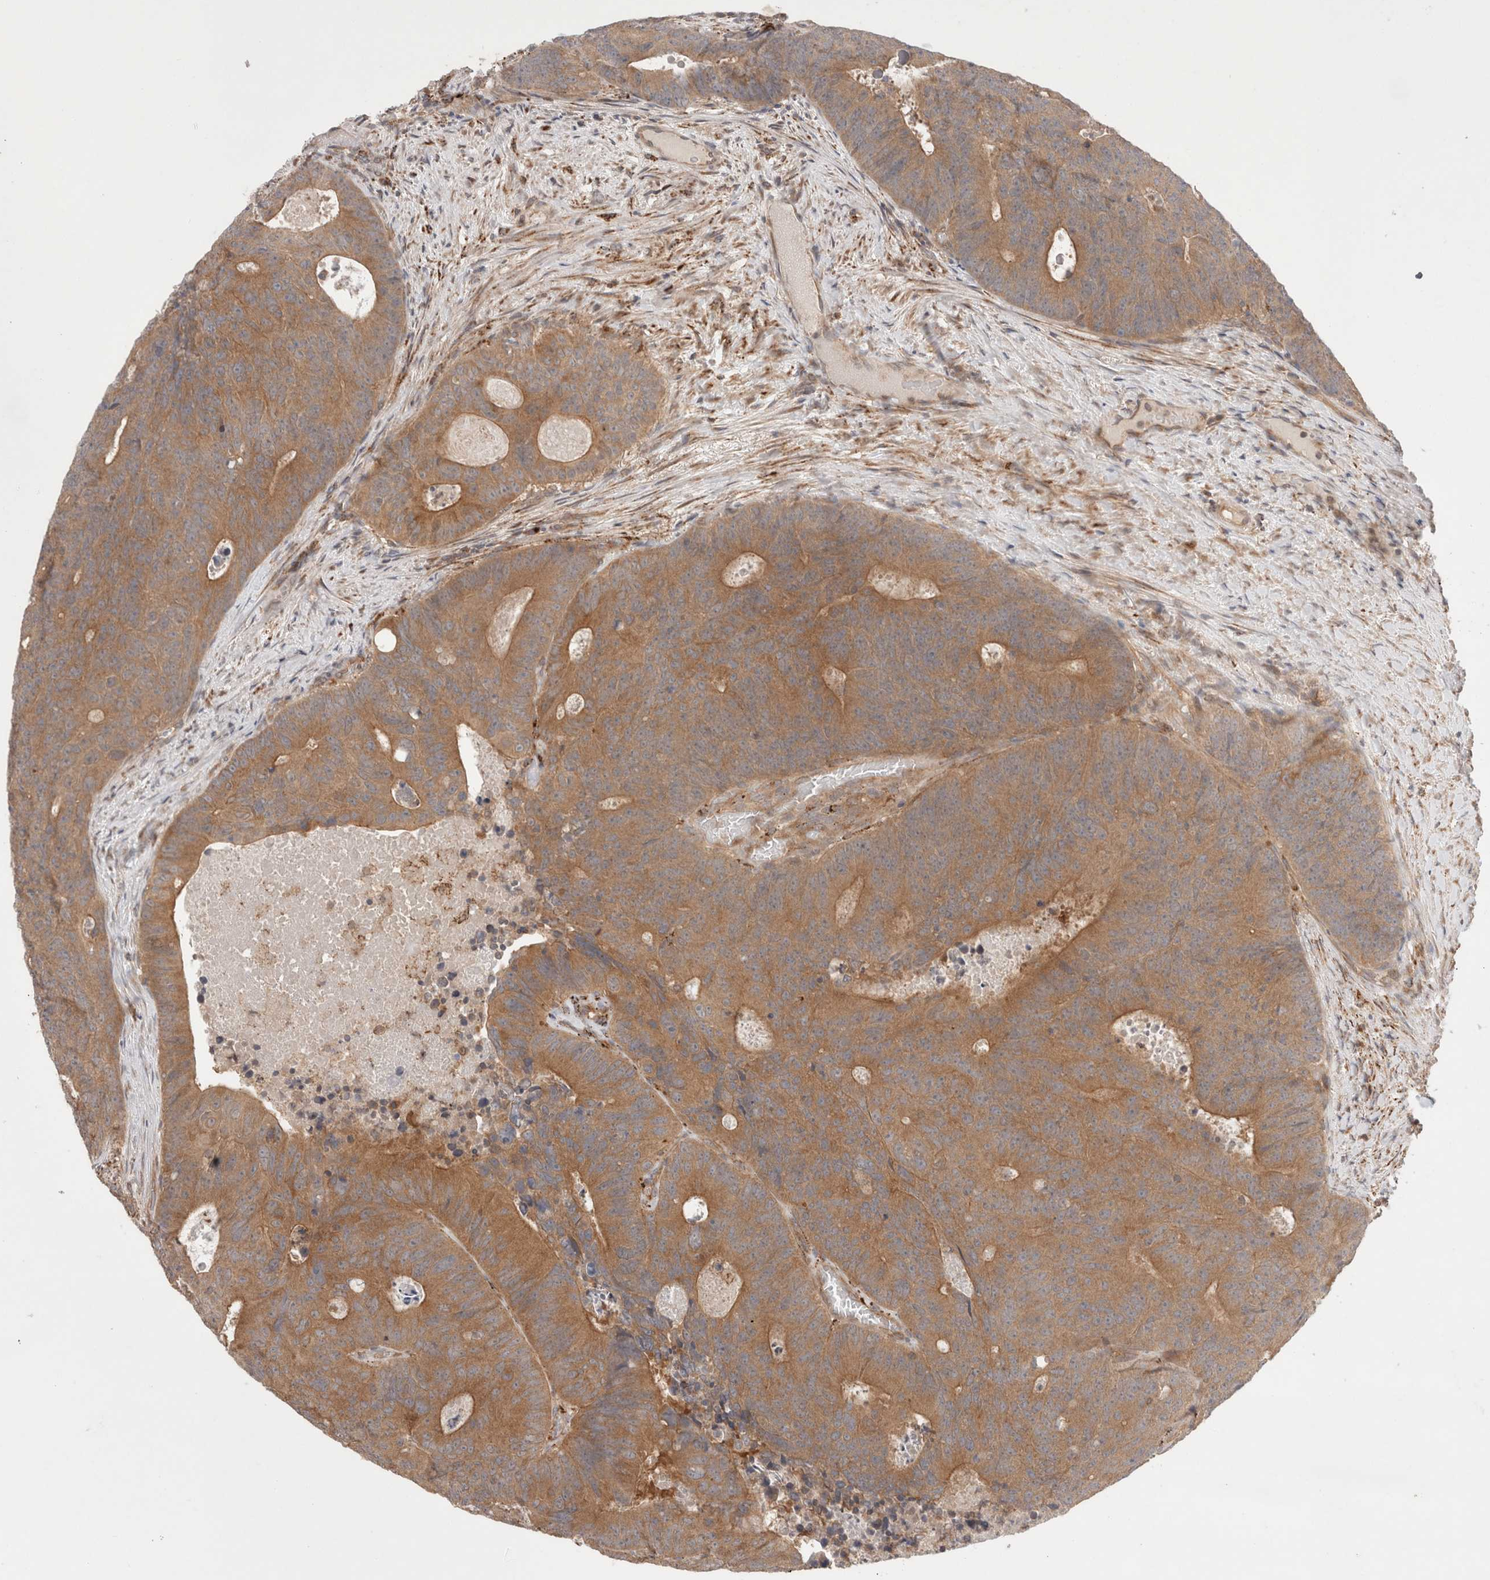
{"staining": {"intensity": "moderate", "quantity": ">75%", "location": "cytoplasmic/membranous"}, "tissue": "colorectal cancer", "cell_type": "Tumor cells", "image_type": "cancer", "snomed": [{"axis": "morphology", "description": "Adenocarcinoma, NOS"}, {"axis": "topography", "description": "Colon"}], "caption": "DAB (3,3'-diaminobenzidine) immunohistochemical staining of human adenocarcinoma (colorectal) reveals moderate cytoplasmic/membranous protein expression in about >75% of tumor cells. The protein of interest is stained brown, and the nuclei are stained in blue (DAB (3,3'-diaminobenzidine) IHC with brightfield microscopy, high magnification).", "gene": "HROB", "patient": {"sex": "male", "age": 87}}